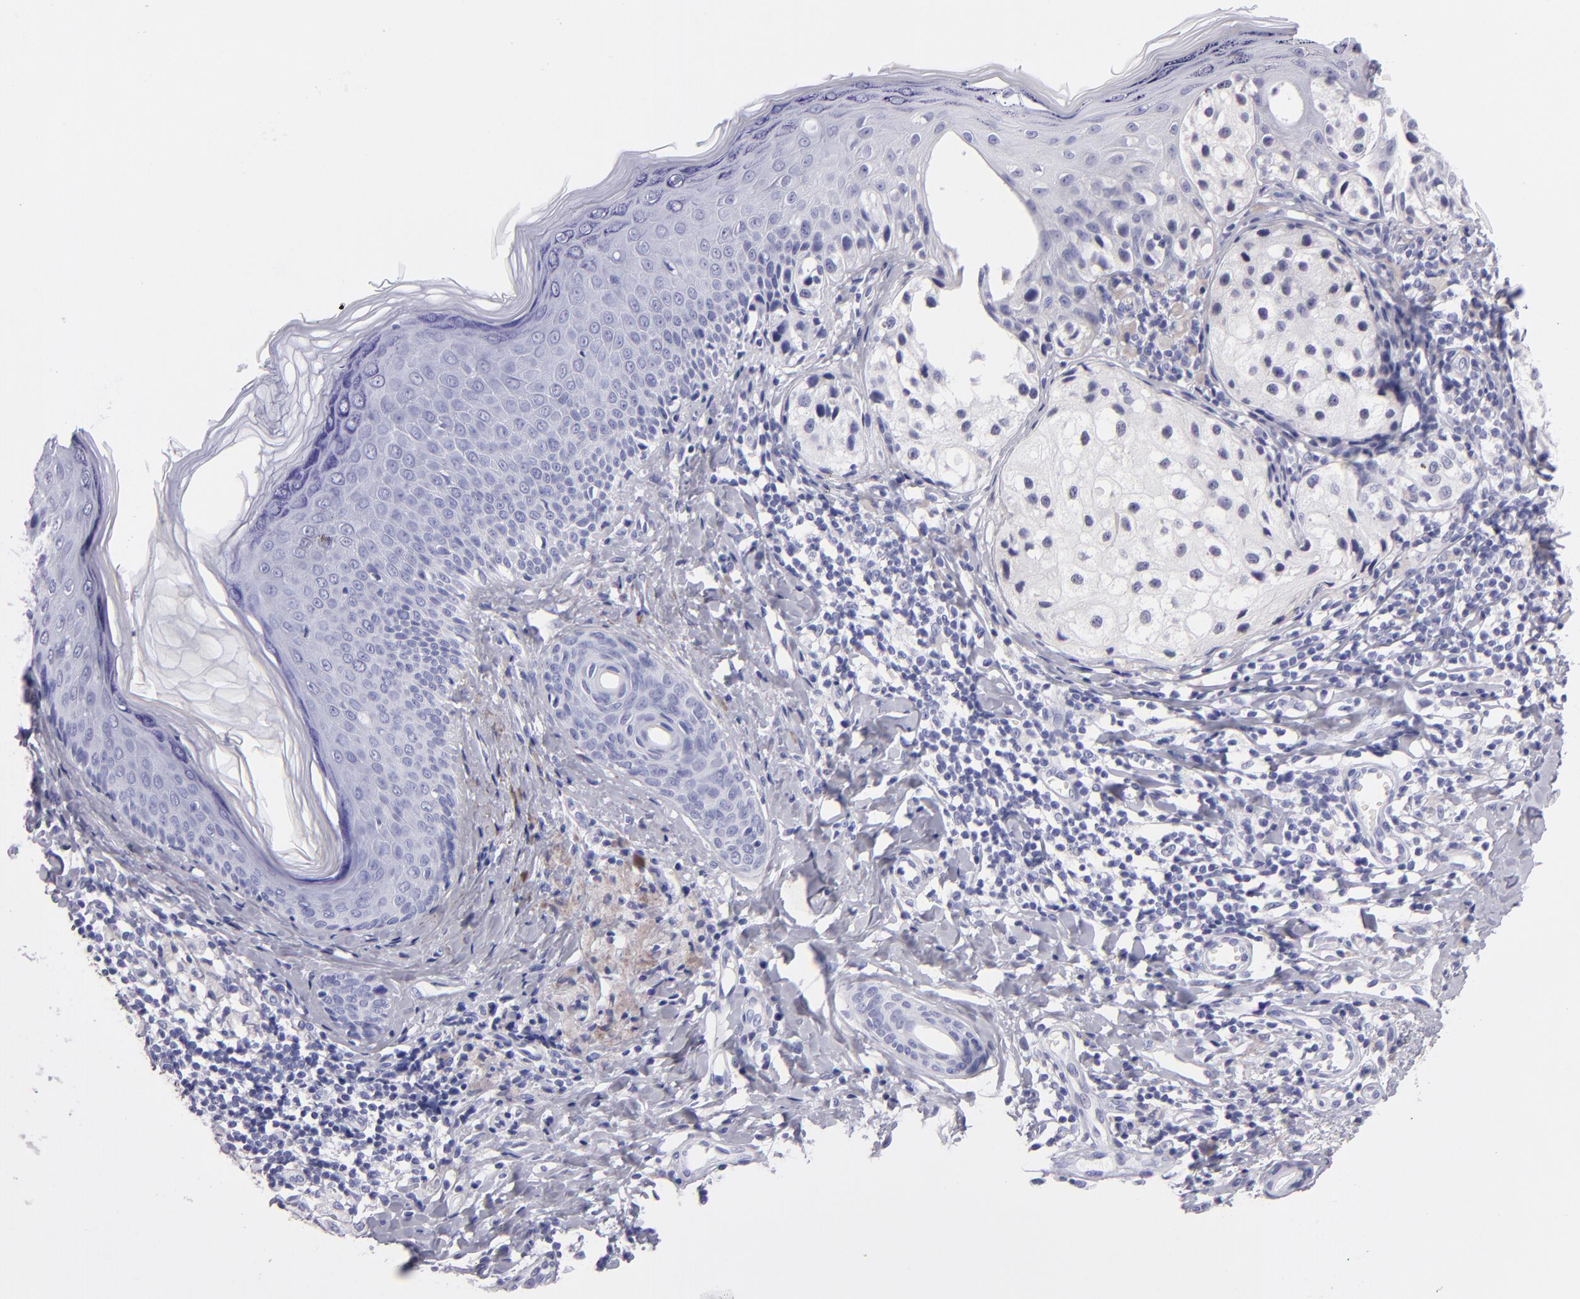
{"staining": {"intensity": "negative", "quantity": "none", "location": "none"}, "tissue": "melanoma", "cell_type": "Tumor cells", "image_type": "cancer", "snomed": [{"axis": "morphology", "description": "Malignant melanoma, NOS"}, {"axis": "topography", "description": "Skin"}], "caption": "Photomicrograph shows no significant protein staining in tumor cells of malignant melanoma. Nuclei are stained in blue.", "gene": "PVALB", "patient": {"sex": "male", "age": 23}}